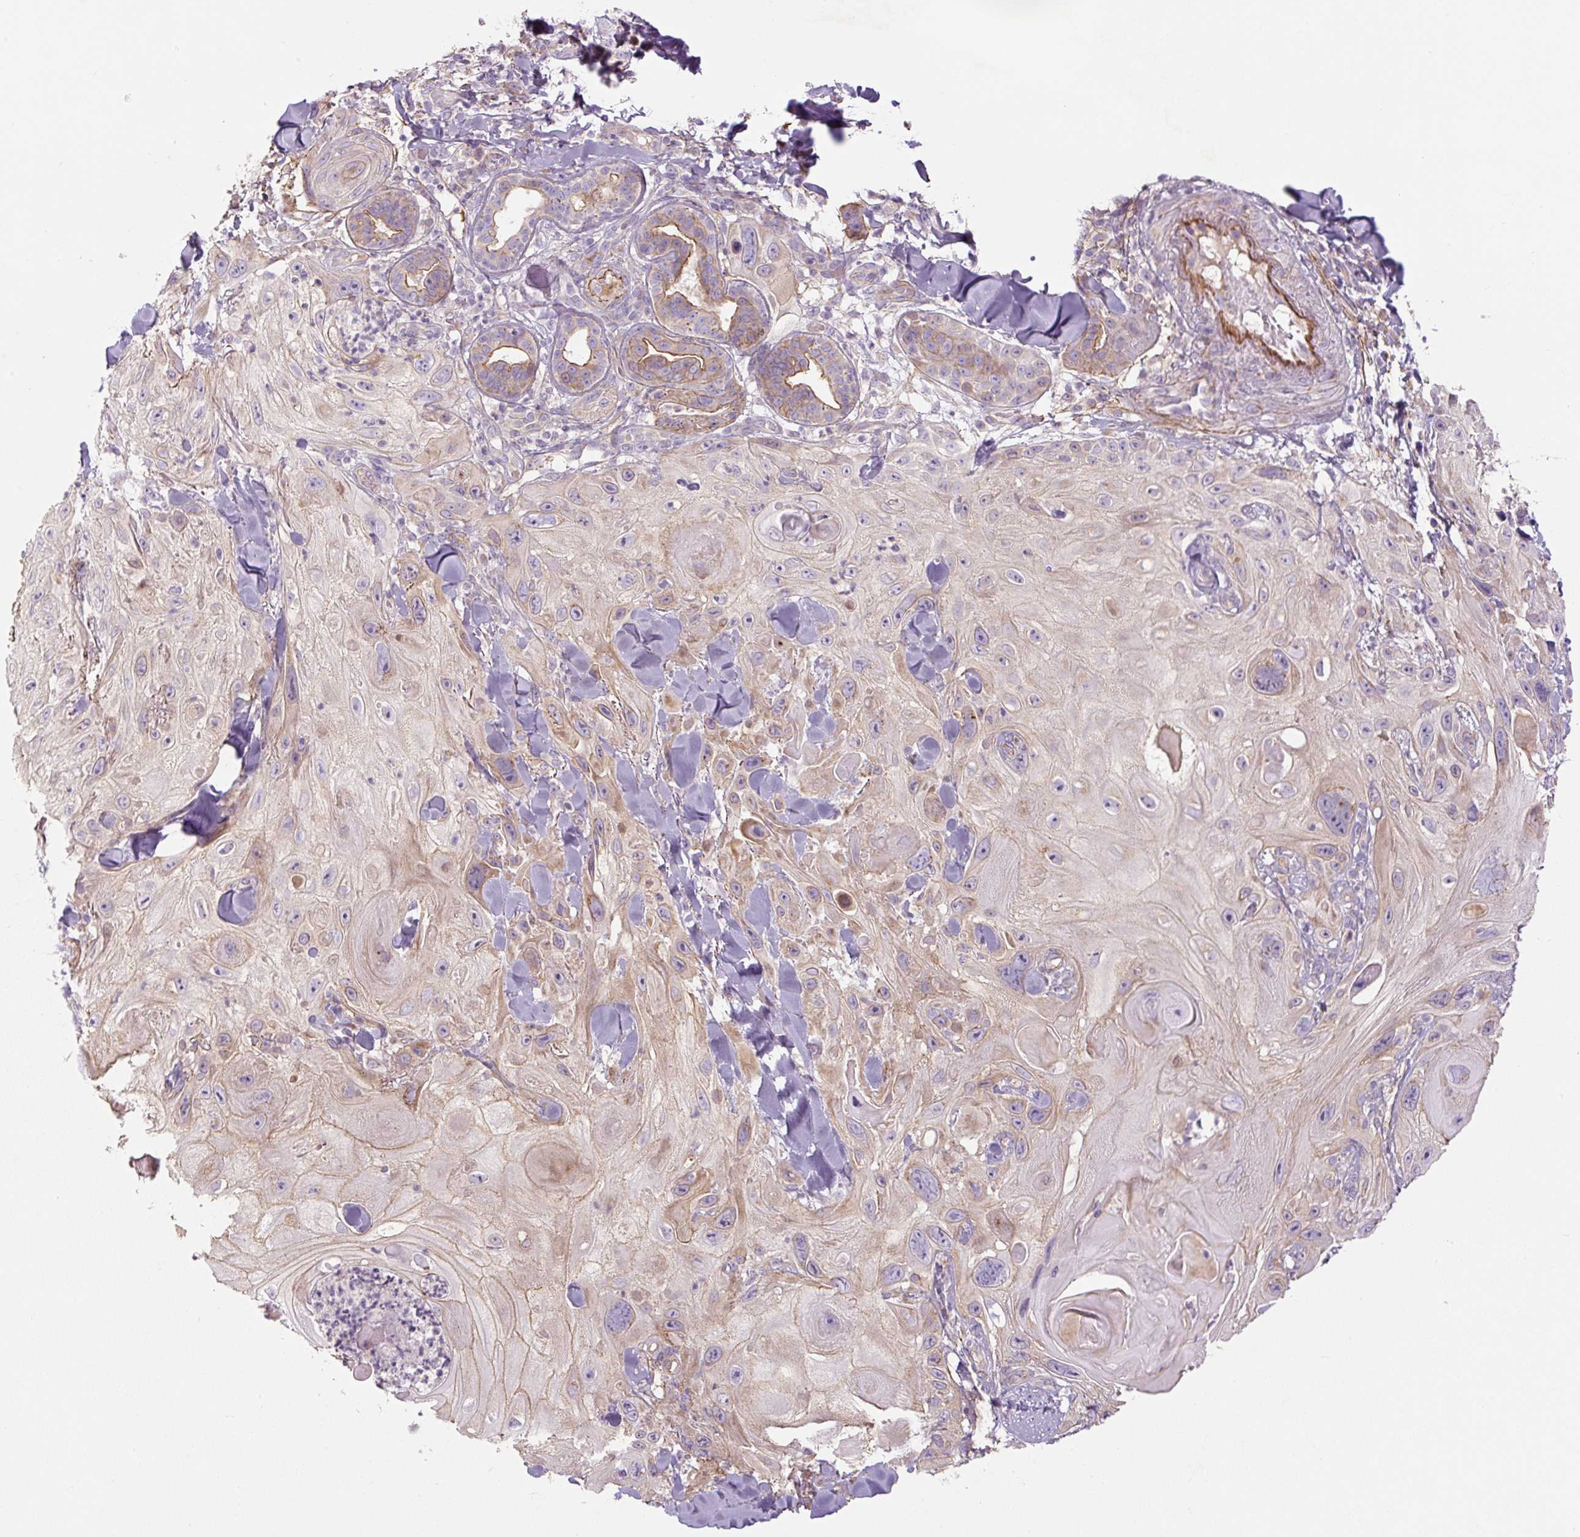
{"staining": {"intensity": "moderate", "quantity": "<25%", "location": "cytoplasmic/membranous"}, "tissue": "skin cancer", "cell_type": "Tumor cells", "image_type": "cancer", "snomed": [{"axis": "morphology", "description": "Normal tissue, NOS"}, {"axis": "morphology", "description": "Squamous cell carcinoma, NOS"}, {"axis": "topography", "description": "Skin"}], "caption": "IHC photomicrograph of human skin cancer (squamous cell carcinoma) stained for a protein (brown), which displays low levels of moderate cytoplasmic/membranous staining in about <25% of tumor cells.", "gene": "CCNI2", "patient": {"sex": "male", "age": 72}}